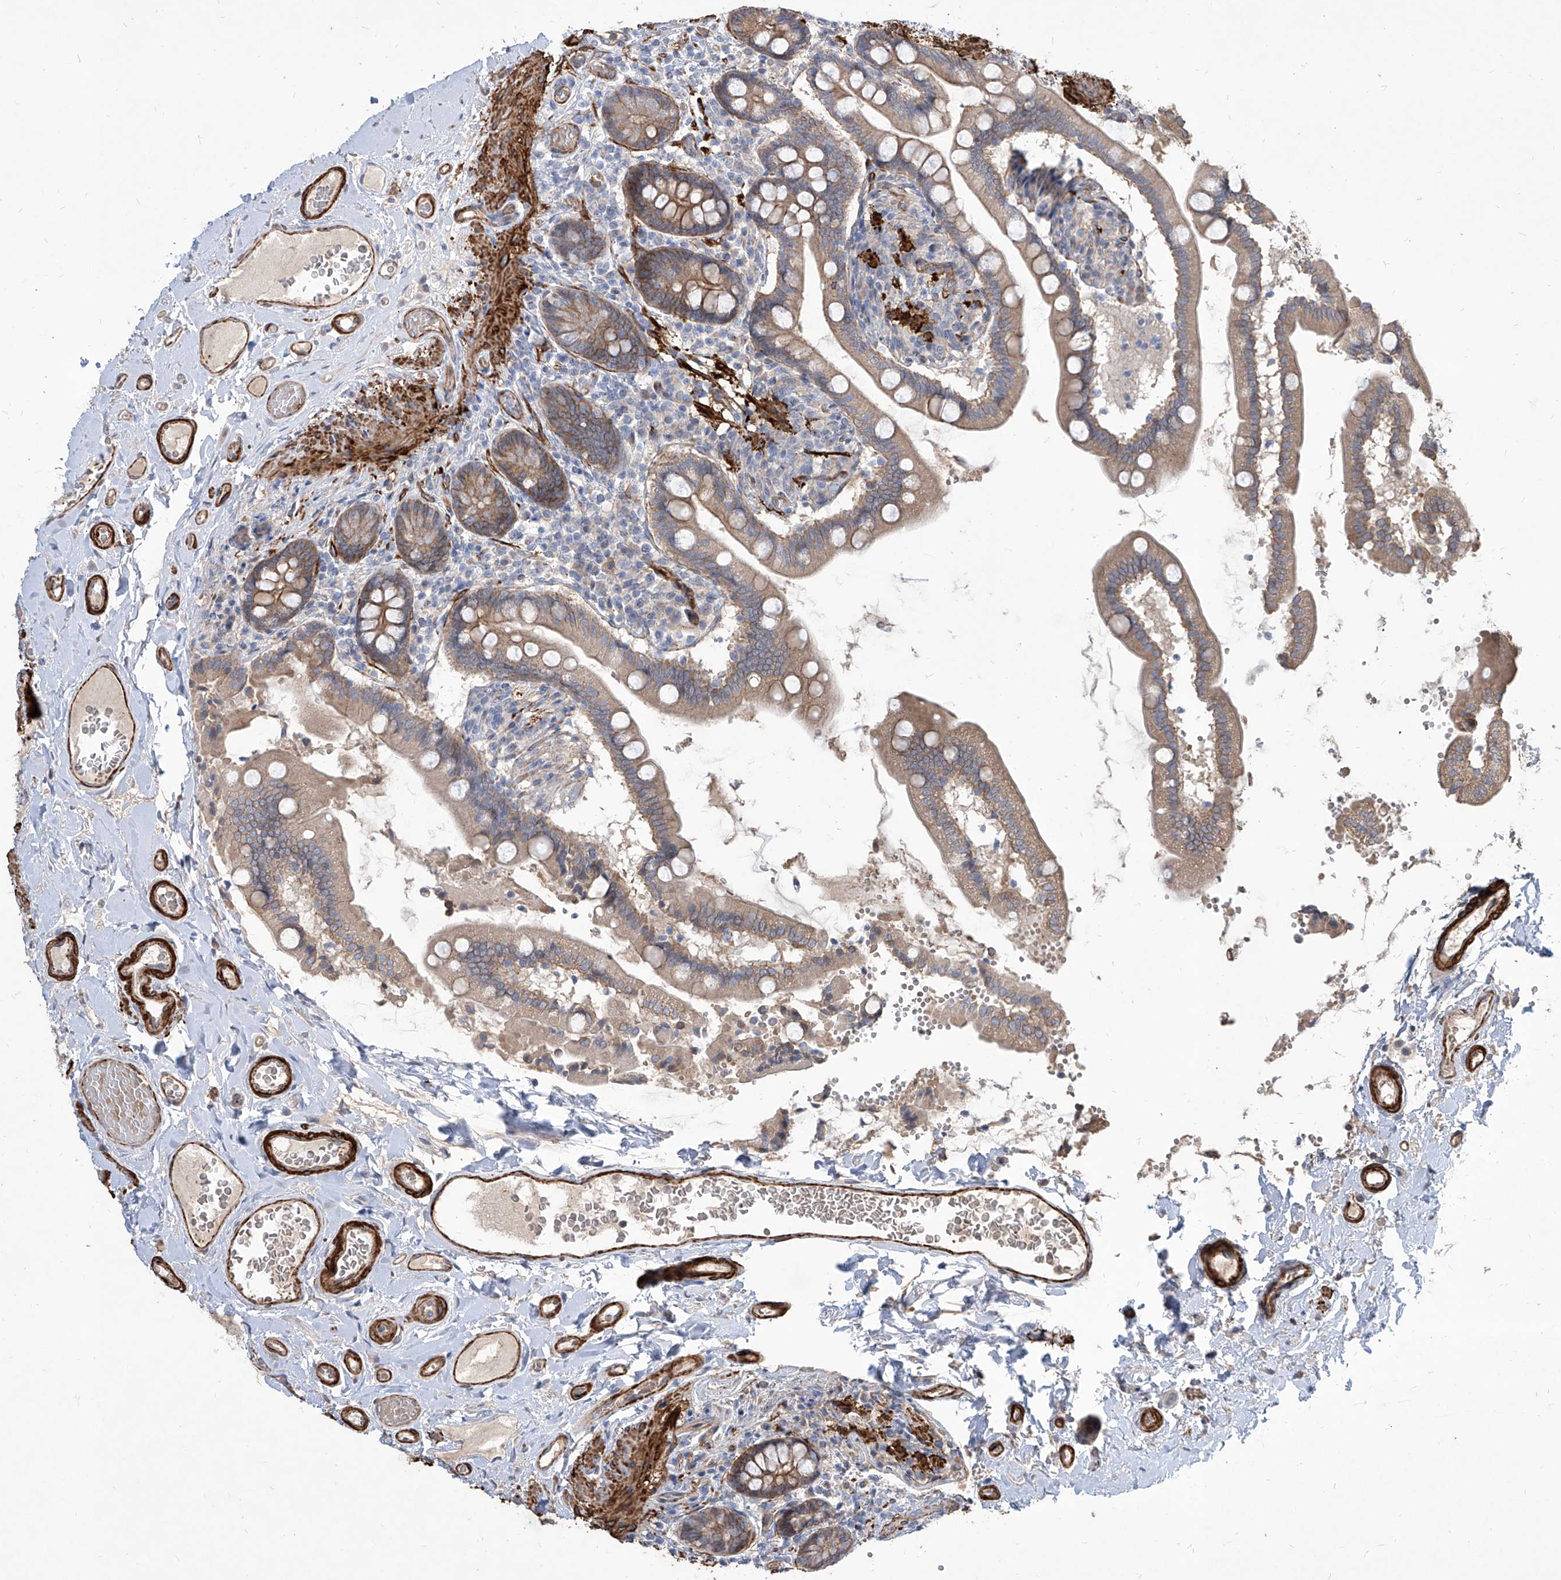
{"staining": {"intensity": "moderate", "quantity": ">75%", "location": "cytoplasmic/membranous"}, "tissue": "small intestine", "cell_type": "Glandular cells", "image_type": "normal", "snomed": [{"axis": "morphology", "description": "Normal tissue, NOS"}, {"axis": "topography", "description": "Small intestine"}], "caption": "Benign small intestine exhibits moderate cytoplasmic/membranous expression in about >75% of glandular cells, visualized by immunohistochemistry. (brown staining indicates protein expression, while blue staining denotes nuclei).", "gene": "FAM83B", "patient": {"sex": "female", "age": 64}}